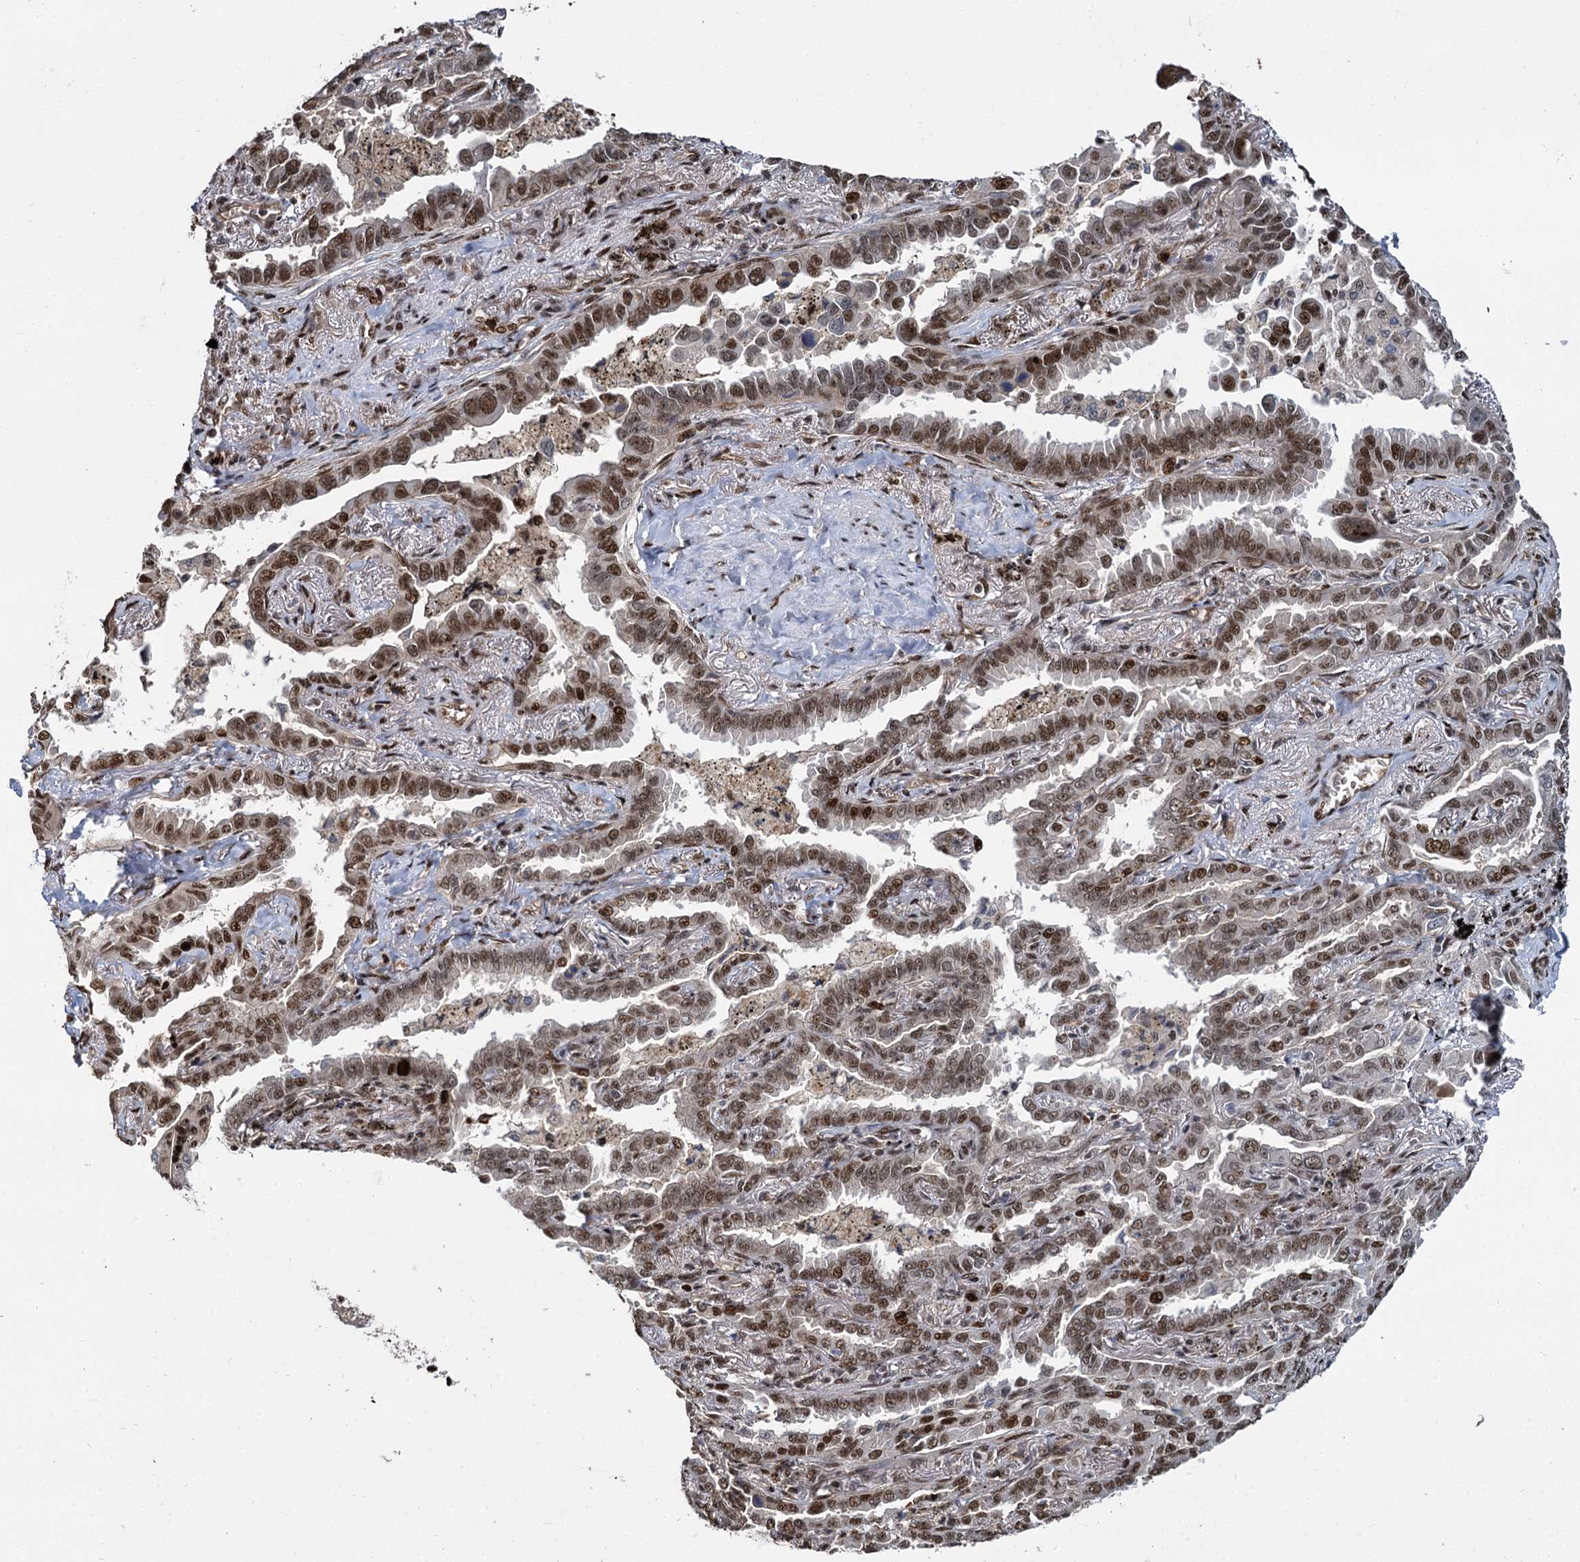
{"staining": {"intensity": "moderate", "quantity": ">75%", "location": "cytoplasmic/membranous,nuclear"}, "tissue": "lung cancer", "cell_type": "Tumor cells", "image_type": "cancer", "snomed": [{"axis": "morphology", "description": "Adenocarcinoma, NOS"}, {"axis": "topography", "description": "Lung"}], "caption": "This micrograph reveals lung adenocarcinoma stained with IHC to label a protein in brown. The cytoplasmic/membranous and nuclear of tumor cells show moderate positivity for the protein. Nuclei are counter-stained blue.", "gene": "ANKRD49", "patient": {"sex": "male", "age": 67}}